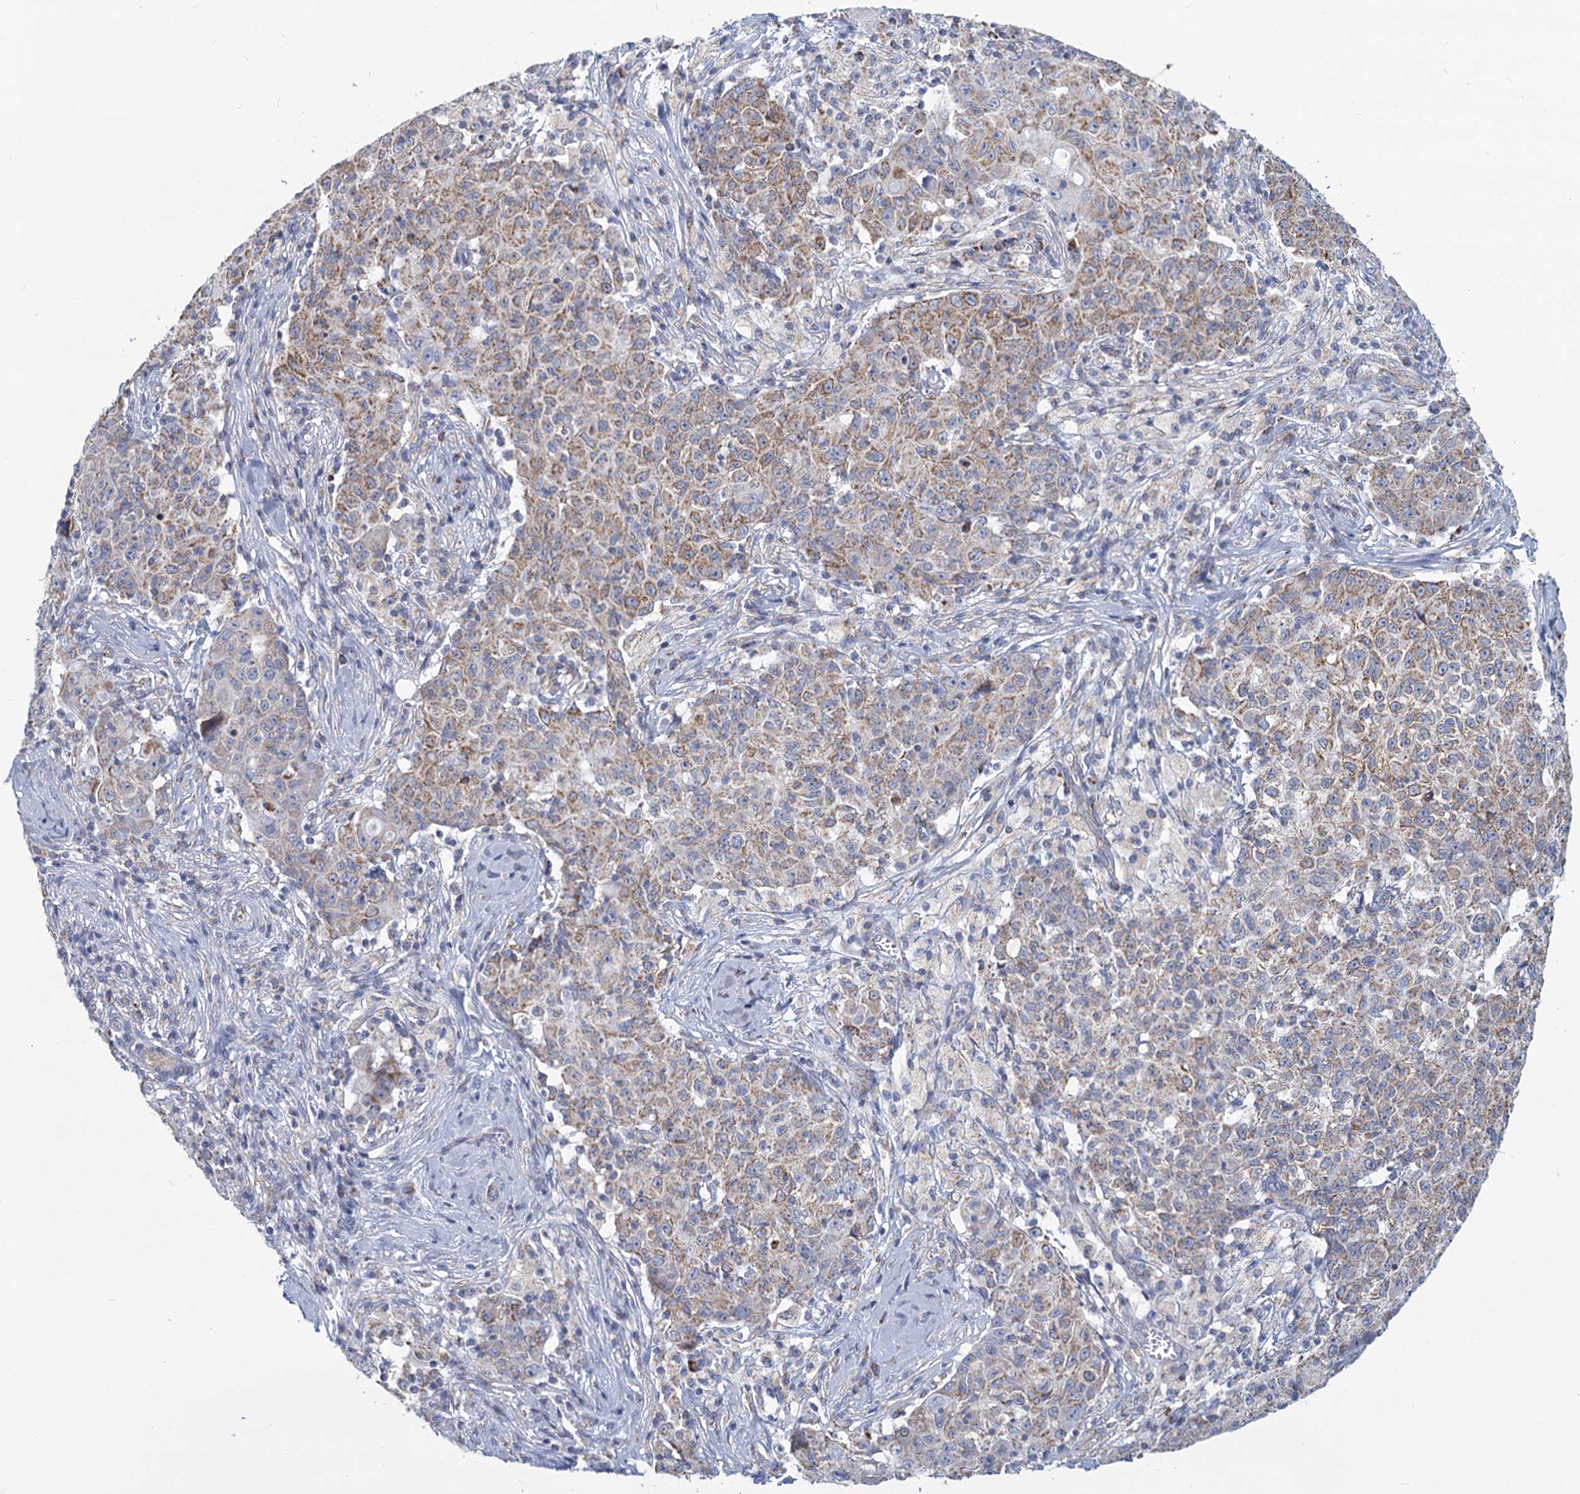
{"staining": {"intensity": "moderate", "quantity": "25%-75%", "location": "cytoplasmic/membranous"}, "tissue": "ovarian cancer", "cell_type": "Tumor cells", "image_type": "cancer", "snomed": [{"axis": "morphology", "description": "Carcinoma, endometroid"}, {"axis": "topography", "description": "Ovary"}], "caption": "Protein analysis of endometroid carcinoma (ovarian) tissue shows moderate cytoplasmic/membranous positivity in approximately 25%-75% of tumor cells. (DAB IHC with brightfield microscopy, high magnification).", "gene": "NDUFC2", "patient": {"sex": "female", "age": 42}}